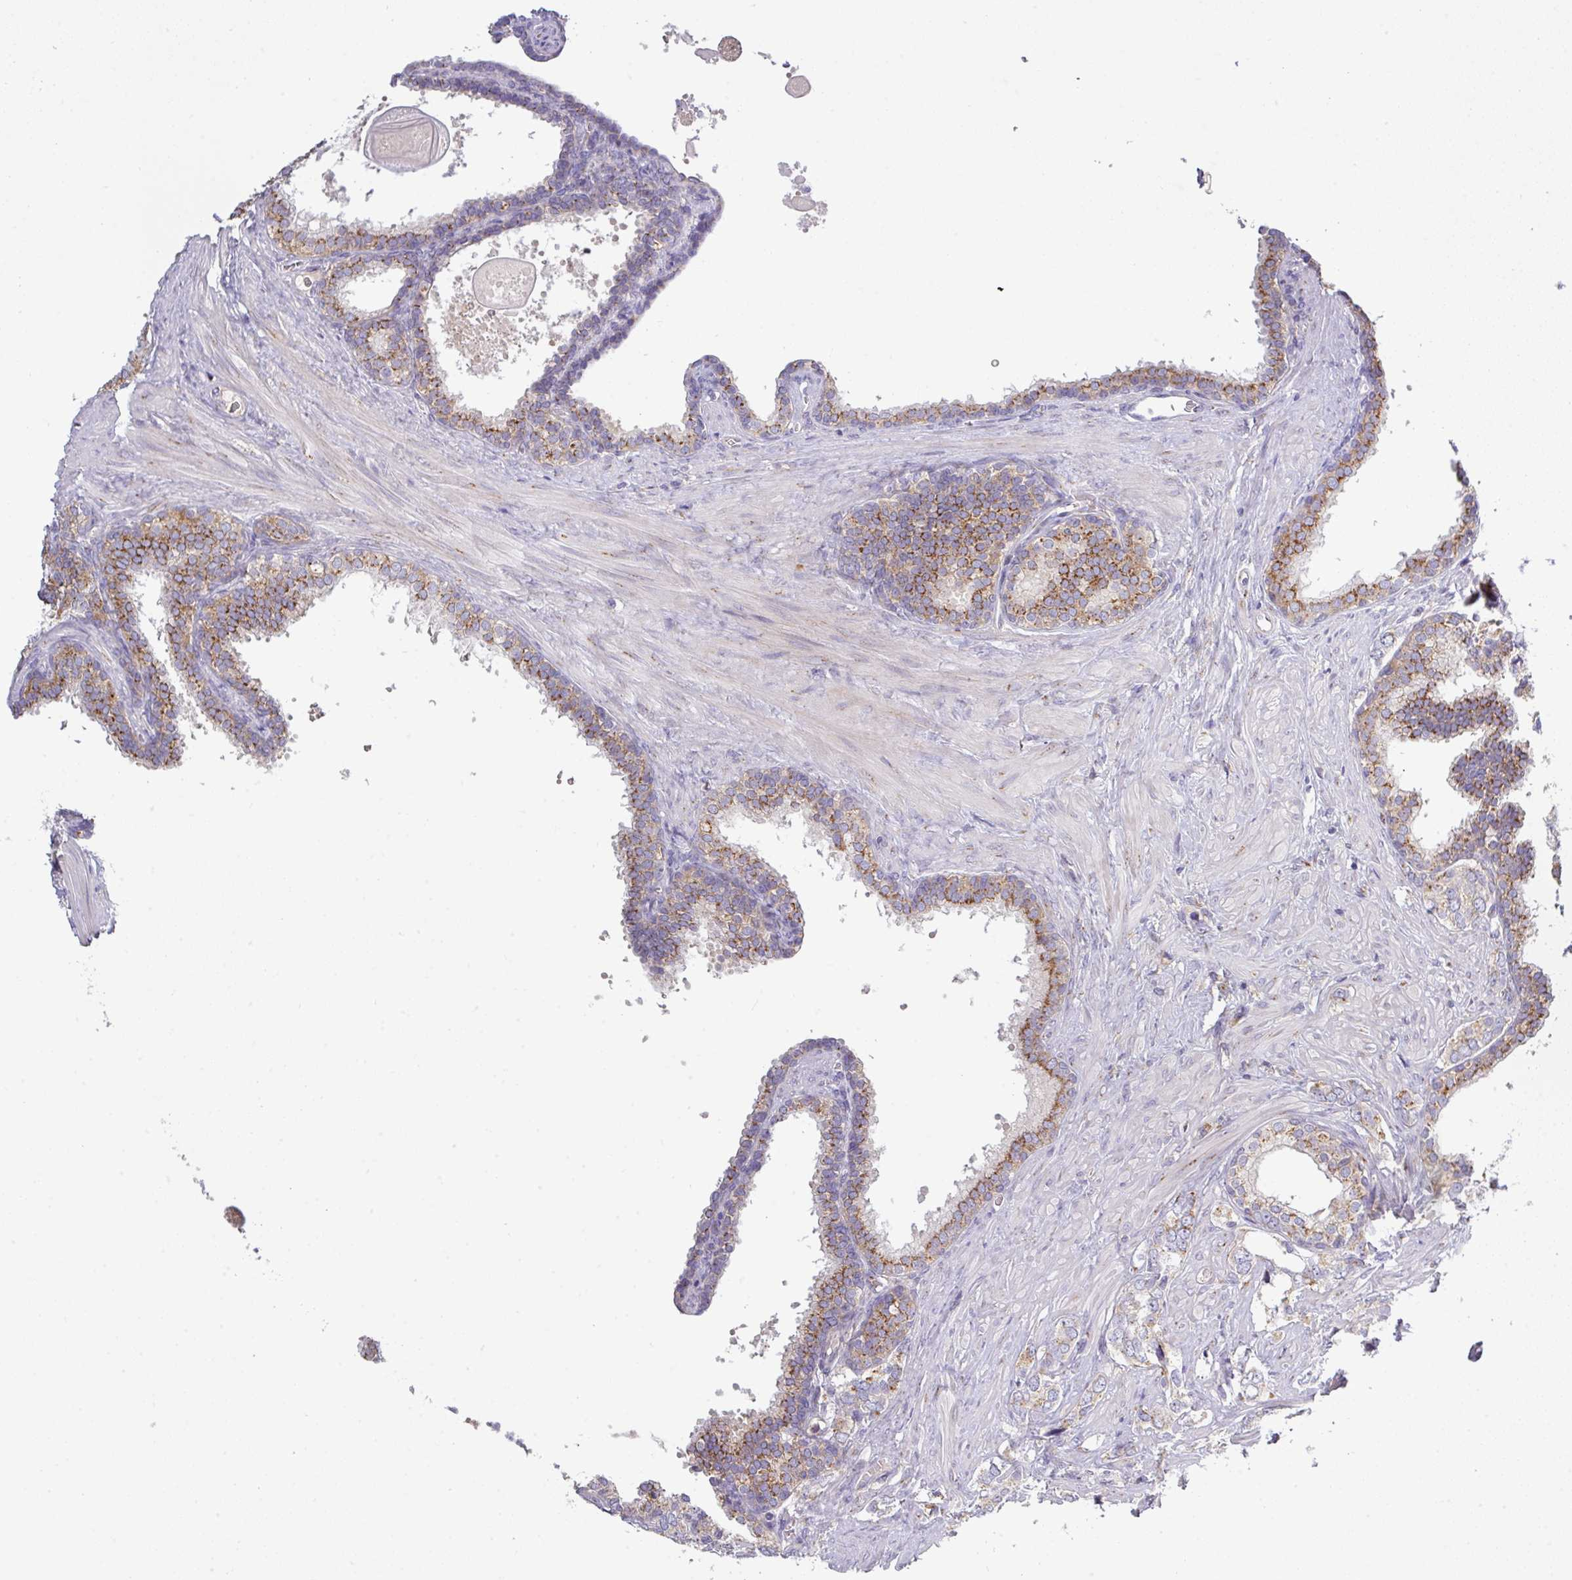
{"staining": {"intensity": "moderate", "quantity": ">75%", "location": "cytoplasmic/membranous"}, "tissue": "prostate cancer", "cell_type": "Tumor cells", "image_type": "cancer", "snomed": [{"axis": "morphology", "description": "Adenocarcinoma, High grade"}, {"axis": "topography", "description": "Prostate"}], "caption": "Prostate high-grade adenocarcinoma tissue demonstrates moderate cytoplasmic/membranous expression in about >75% of tumor cells", "gene": "VTI1A", "patient": {"sex": "male", "age": 66}}